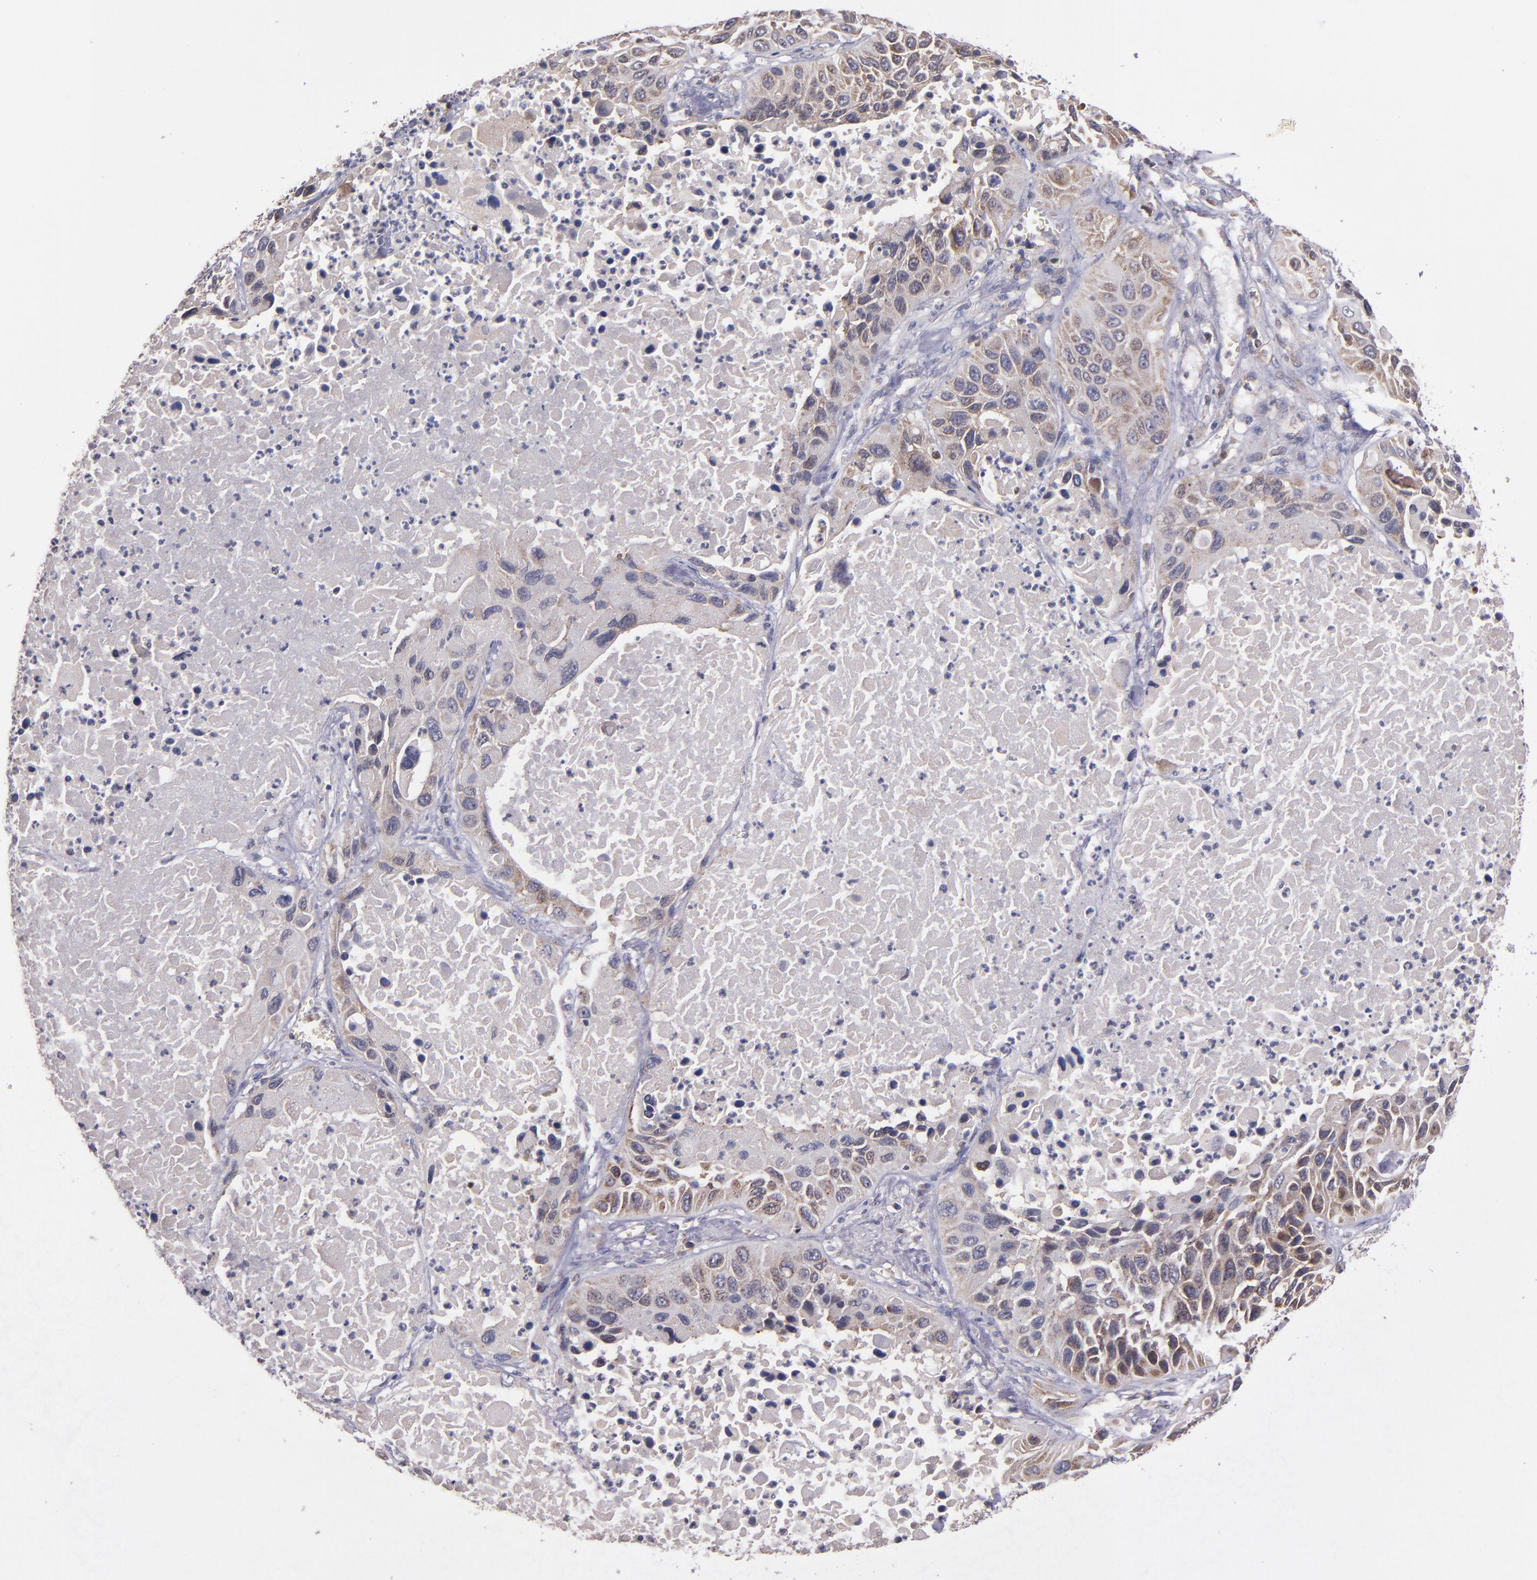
{"staining": {"intensity": "moderate", "quantity": "25%-75%", "location": "cytoplasmic/membranous,nuclear"}, "tissue": "lung cancer", "cell_type": "Tumor cells", "image_type": "cancer", "snomed": [{"axis": "morphology", "description": "Squamous cell carcinoma, NOS"}, {"axis": "topography", "description": "Lung"}], "caption": "Immunohistochemistry staining of lung cancer (squamous cell carcinoma), which shows medium levels of moderate cytoplasmic/membranous and nuclear positivity in about 25%-75% of tumor cells indicating moderate cytoplasmic/membranous and nuclear protein expression. The staining was performed using DAB (brown) for protein detection and nuclei were counterstained in hematoxylin (blue).", "gene": "EIF4ENIF1", "patient": {"sex": "female", "age": 76}}